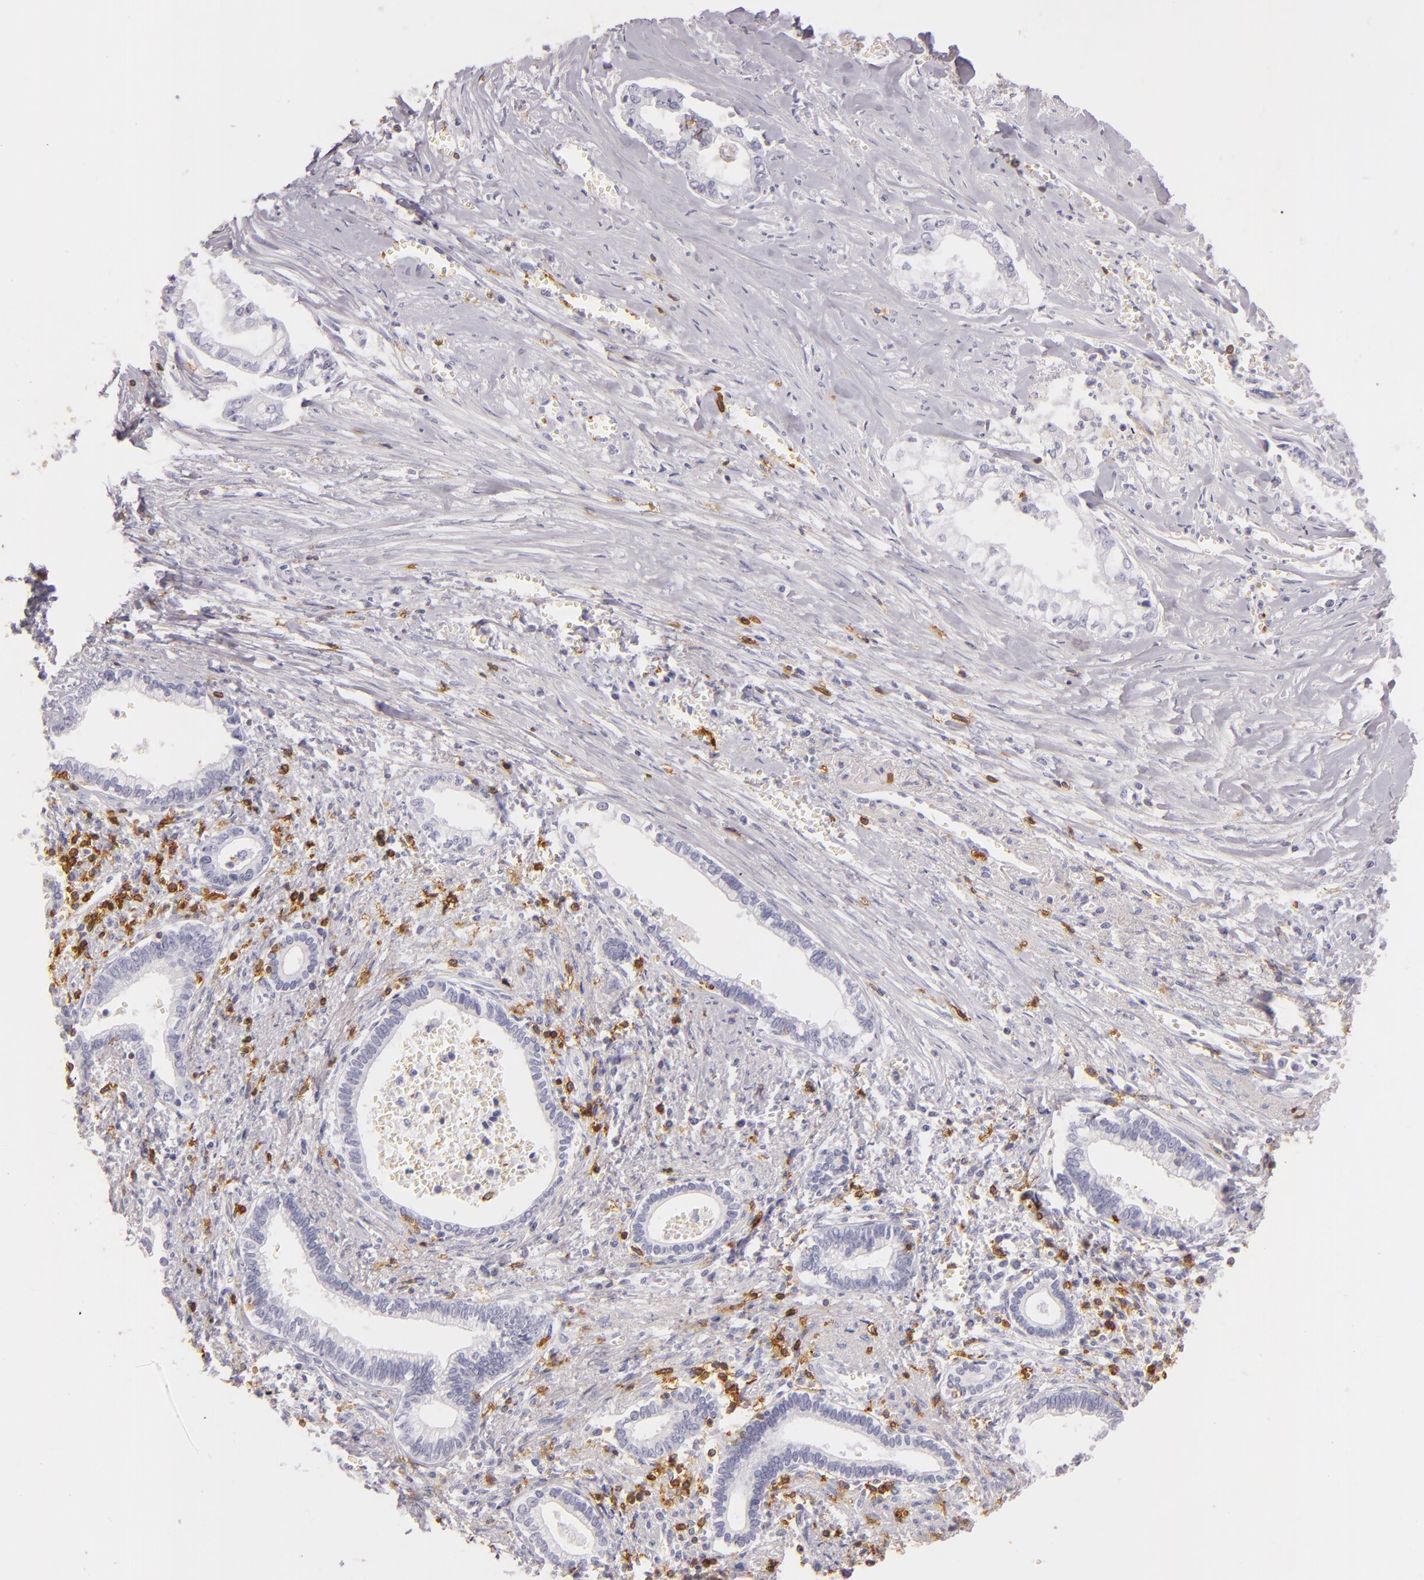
{"staining": {"intensity": "negative", "quantity": "none", "location": "none"}, "tissue": "liver cancer", "cell_type": "Tumor cells", "image_type": "cancer", "snomed": [{"axis": "morphology", "description": "Cholangiocarcinoma"}, {"axis": "topography", "description": "Liver"}], "caption": "Protein analysis of liver cholangiocarcinoma exhibits no significant staining in tumor cells.", "gene": "LAT", "patient": {"sex": "male", "age": 57}}